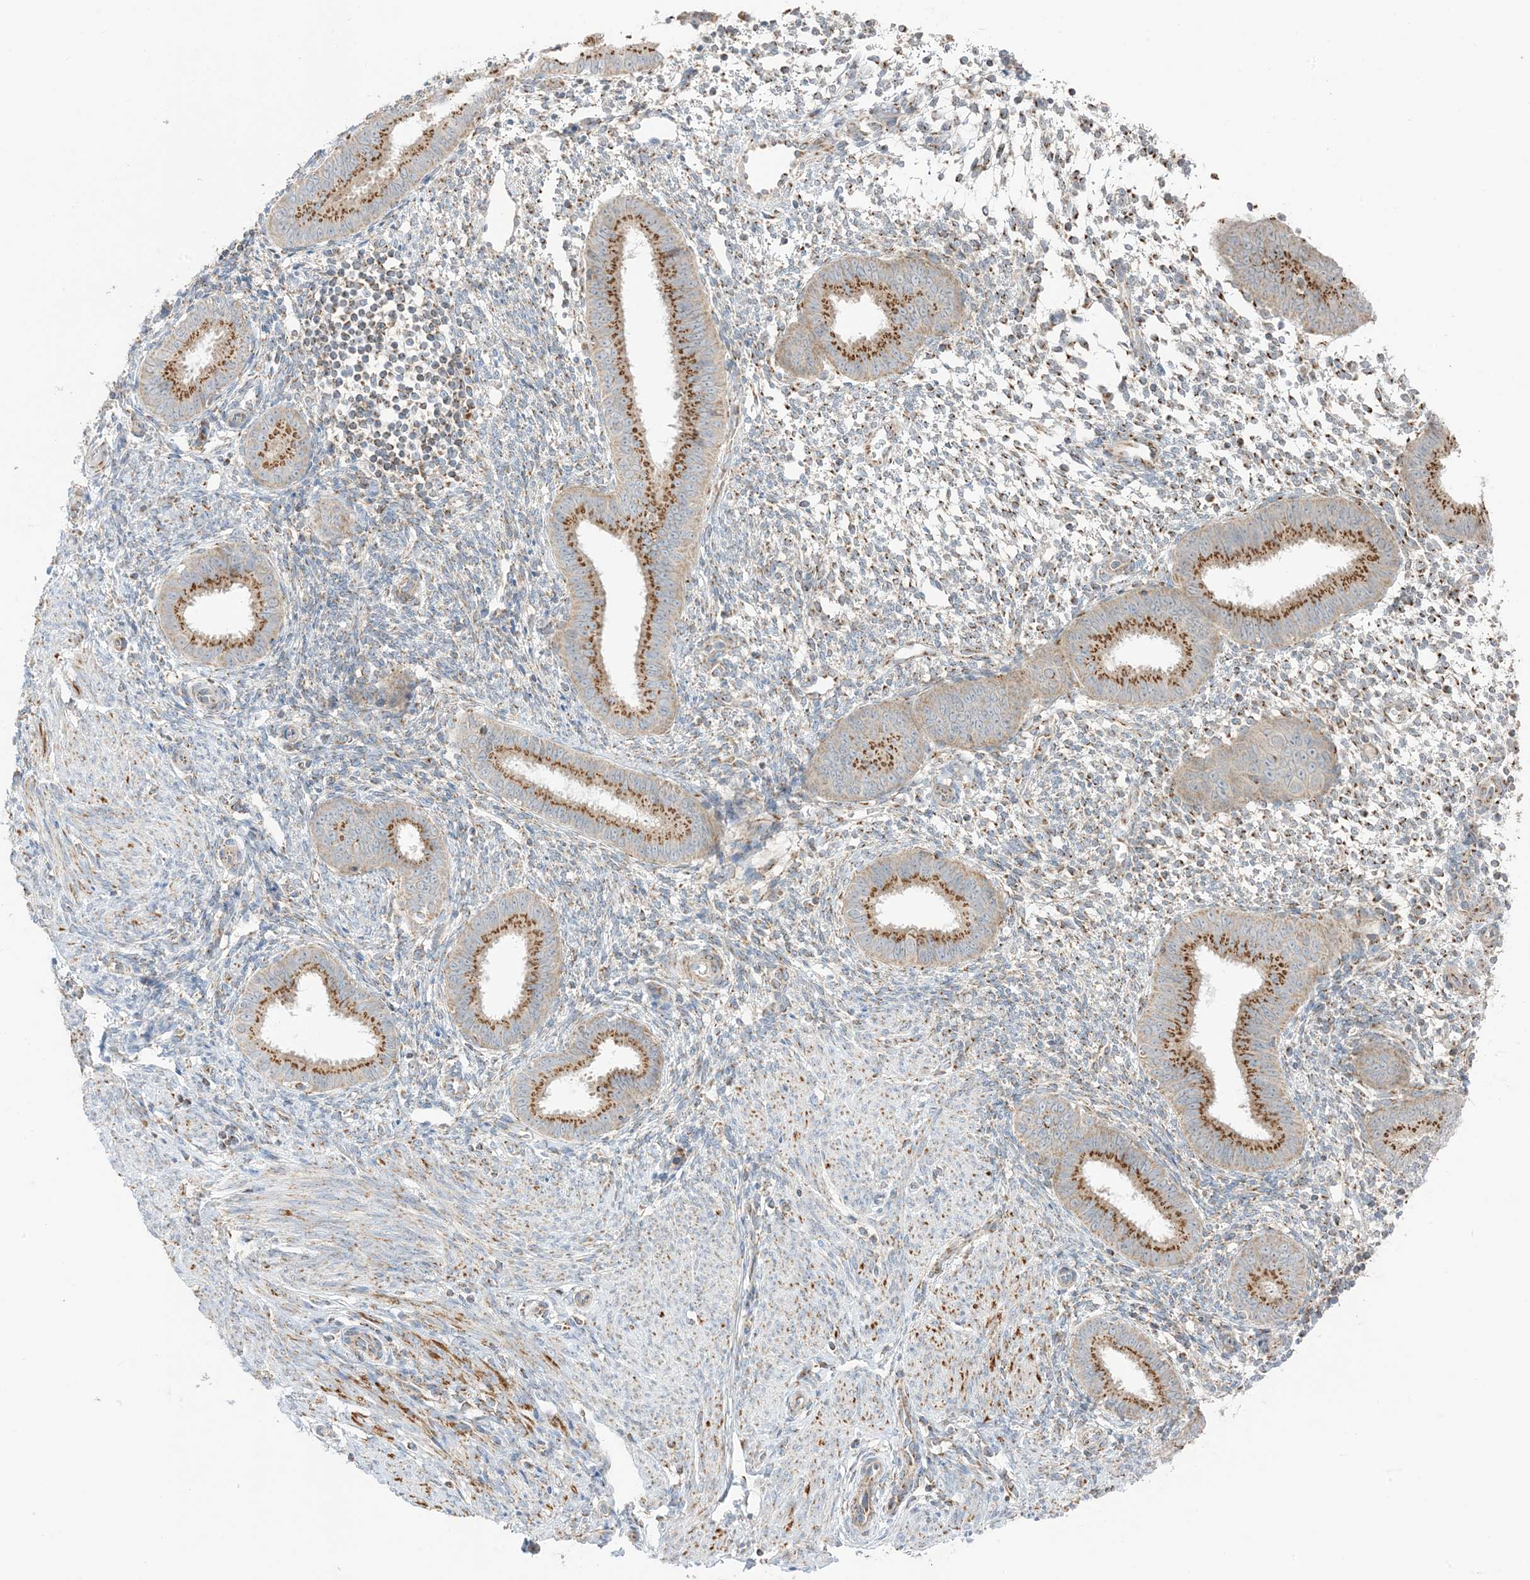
{"staining": {"intensity": "moderate", "quantity": ">75%", "location": "cytoplasmic/membranous"}, "tissue": "endometrium", "cell_type": "Cells in endometrial stroma", "image_type": "normal", "snomed": [{"axis": "morphology", "description": "Normal tissue, NOS"}, {"axis": "topography", "description": "Uterus"}, {"axis": "topography", "description": "Endometrium"}], "caption": "Immunohistochemistry of normal human endometrium shows medium levels of moderate cytoplasmic/membranous positivity in about >75% of cells in endometrial stroma.", "gene": "SLC25A12", "patient": {"sex": "female", "age": 48}}